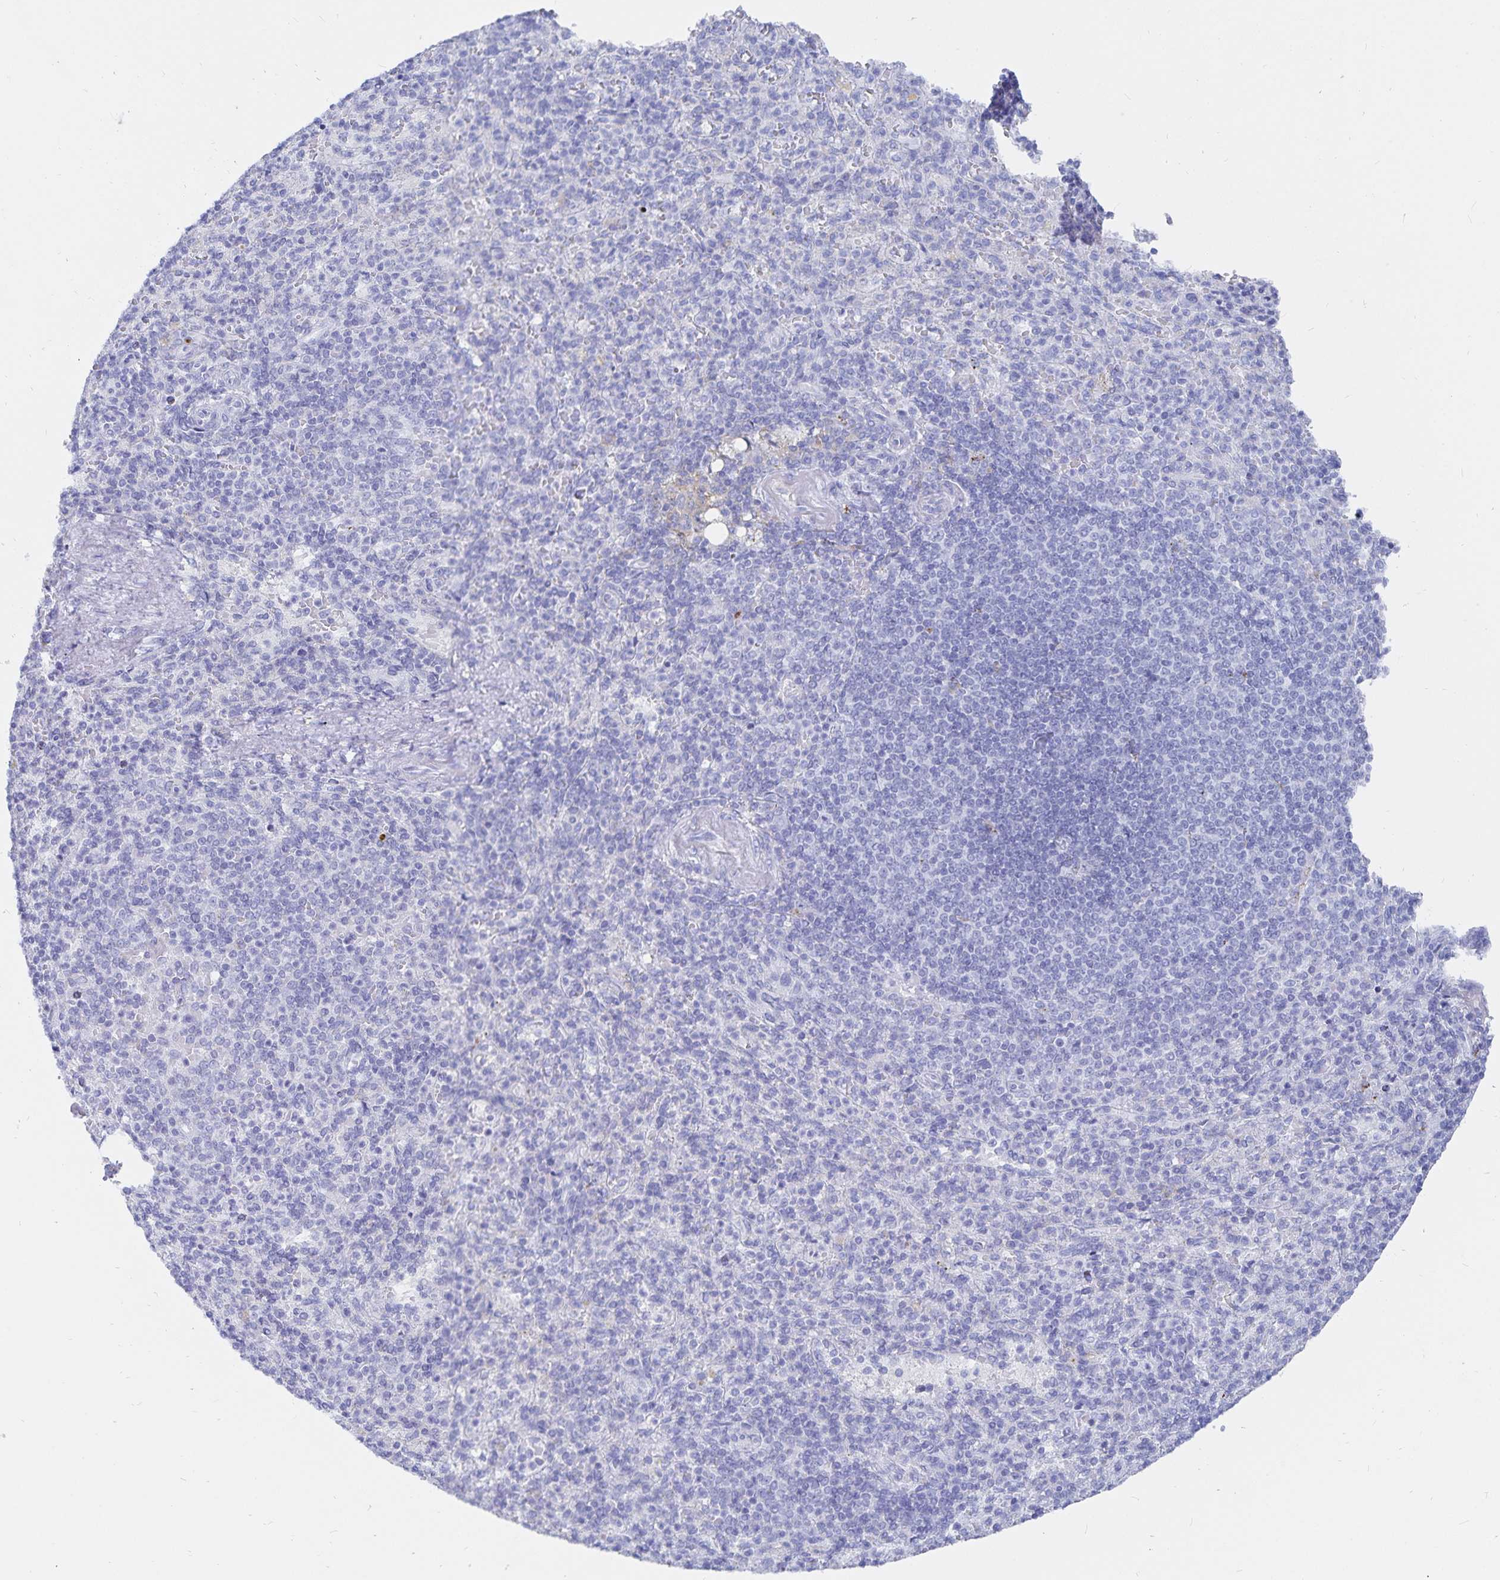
{"staining": {"intensity": "negative", "quantity": "none", "location": "none"}, "tissue": "spleen", "cell_type": "Cells in red pulp", "image_type": "normal", "snomed": [{"axis": "morphology", "description": "Normal tissue, NOS"}, {"axis": "topography", "description": "Spleen"}], "caption": "This is an immunohistochemistry histopathology image of unremarkable spleen. There is no positivity in cells in red pulp.", "gene": "INSL5", "patient": {"sex": "female", "age": 74}}